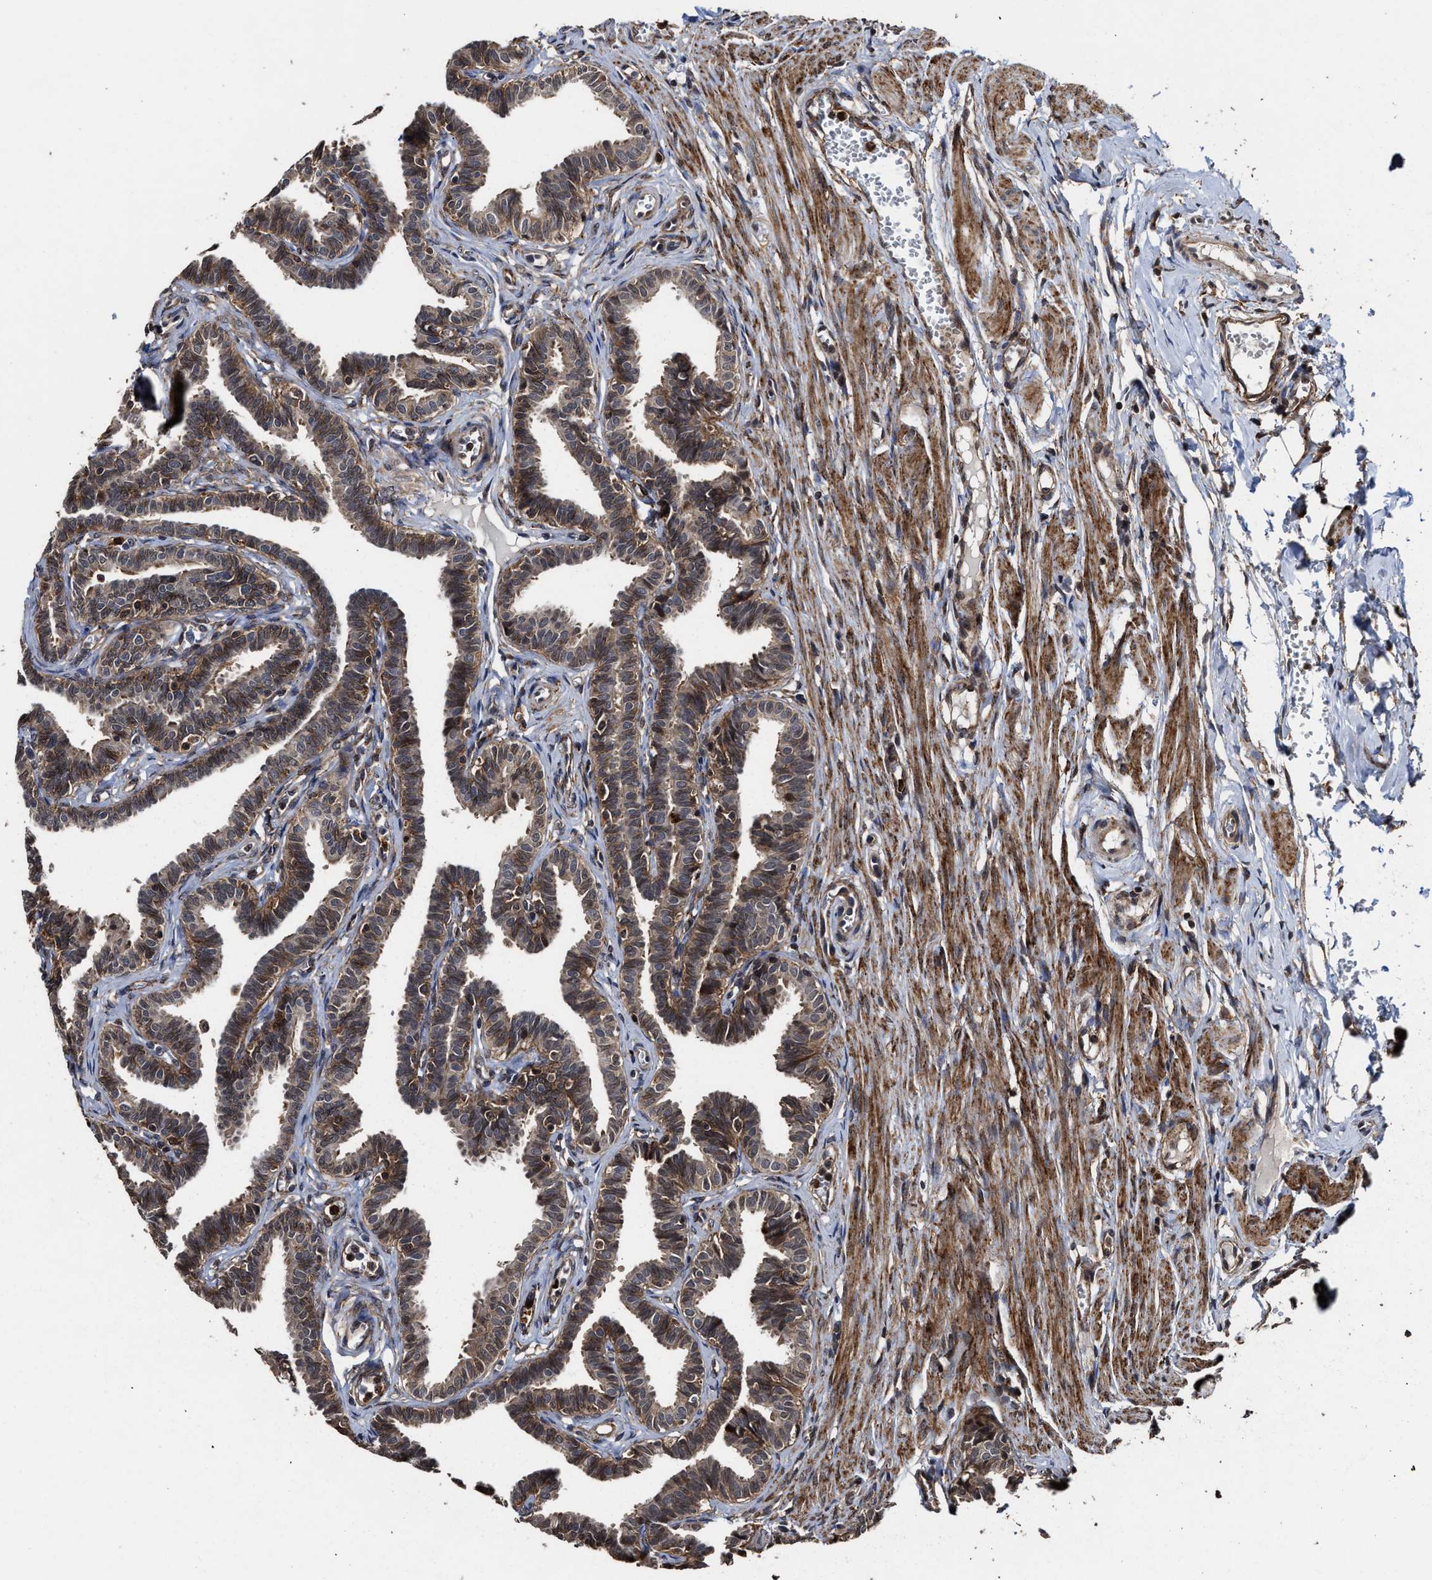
{"staining": {"intensity": "moderate", "quantity": ">75%", "location": "cytoplasmic/membranous,nuclear"}, "tissue": "fallopian tube", "cell_type": "Glandular cells", "image_type": "normal", "snomed": [{"axis": "morphology", "description": "Normal tissue, NOS"}, {"axis": "topography", "description": "Fallopian tube"}, {"axis": "topography", "description": "Ovary"}], "caption": "A photomicrograph of human fallopian tube stained for a protein shows moderate cytoplasmic/membranous,nuclear brown staining in glandular cells. (DAB = brown stain, brightfield microscopy at high magnification).", "gene": "SEPTIN2", "patient": {"sex": "female", "age": 23}}